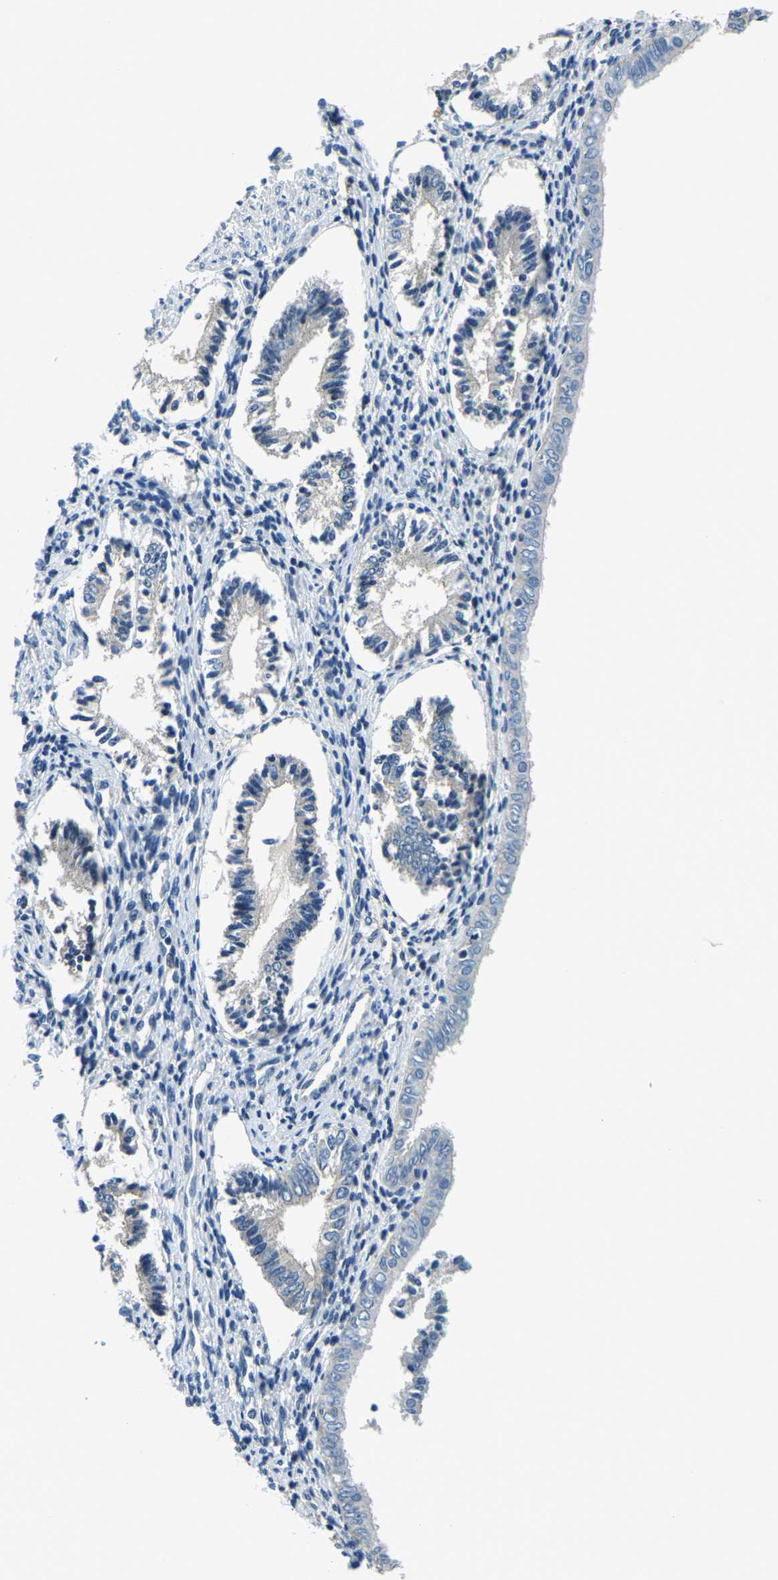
{"staining": {"intensity": "negative", "quantity": "none", "location": "none"}, "tissue": "endometrium", "cell_type": "Cells in endometrial stroma", "image_type": "normal", "snomed": [{"axis": "morphology", "description": "Normal tissue, NOS"}, {"axis": "topography", "description": "Endometrium"}], "caption": "DAB (3,3'-diaminobenzidine) immunohistochemical staining of unremarkable endometrium shows no significant expression in cells in endometrial stroma. (DAB immunohistochemistry (IHC) with hematoxylin counter stain).", "gene": "RRP1", "patient": {"sex": "female", "age": 42}}